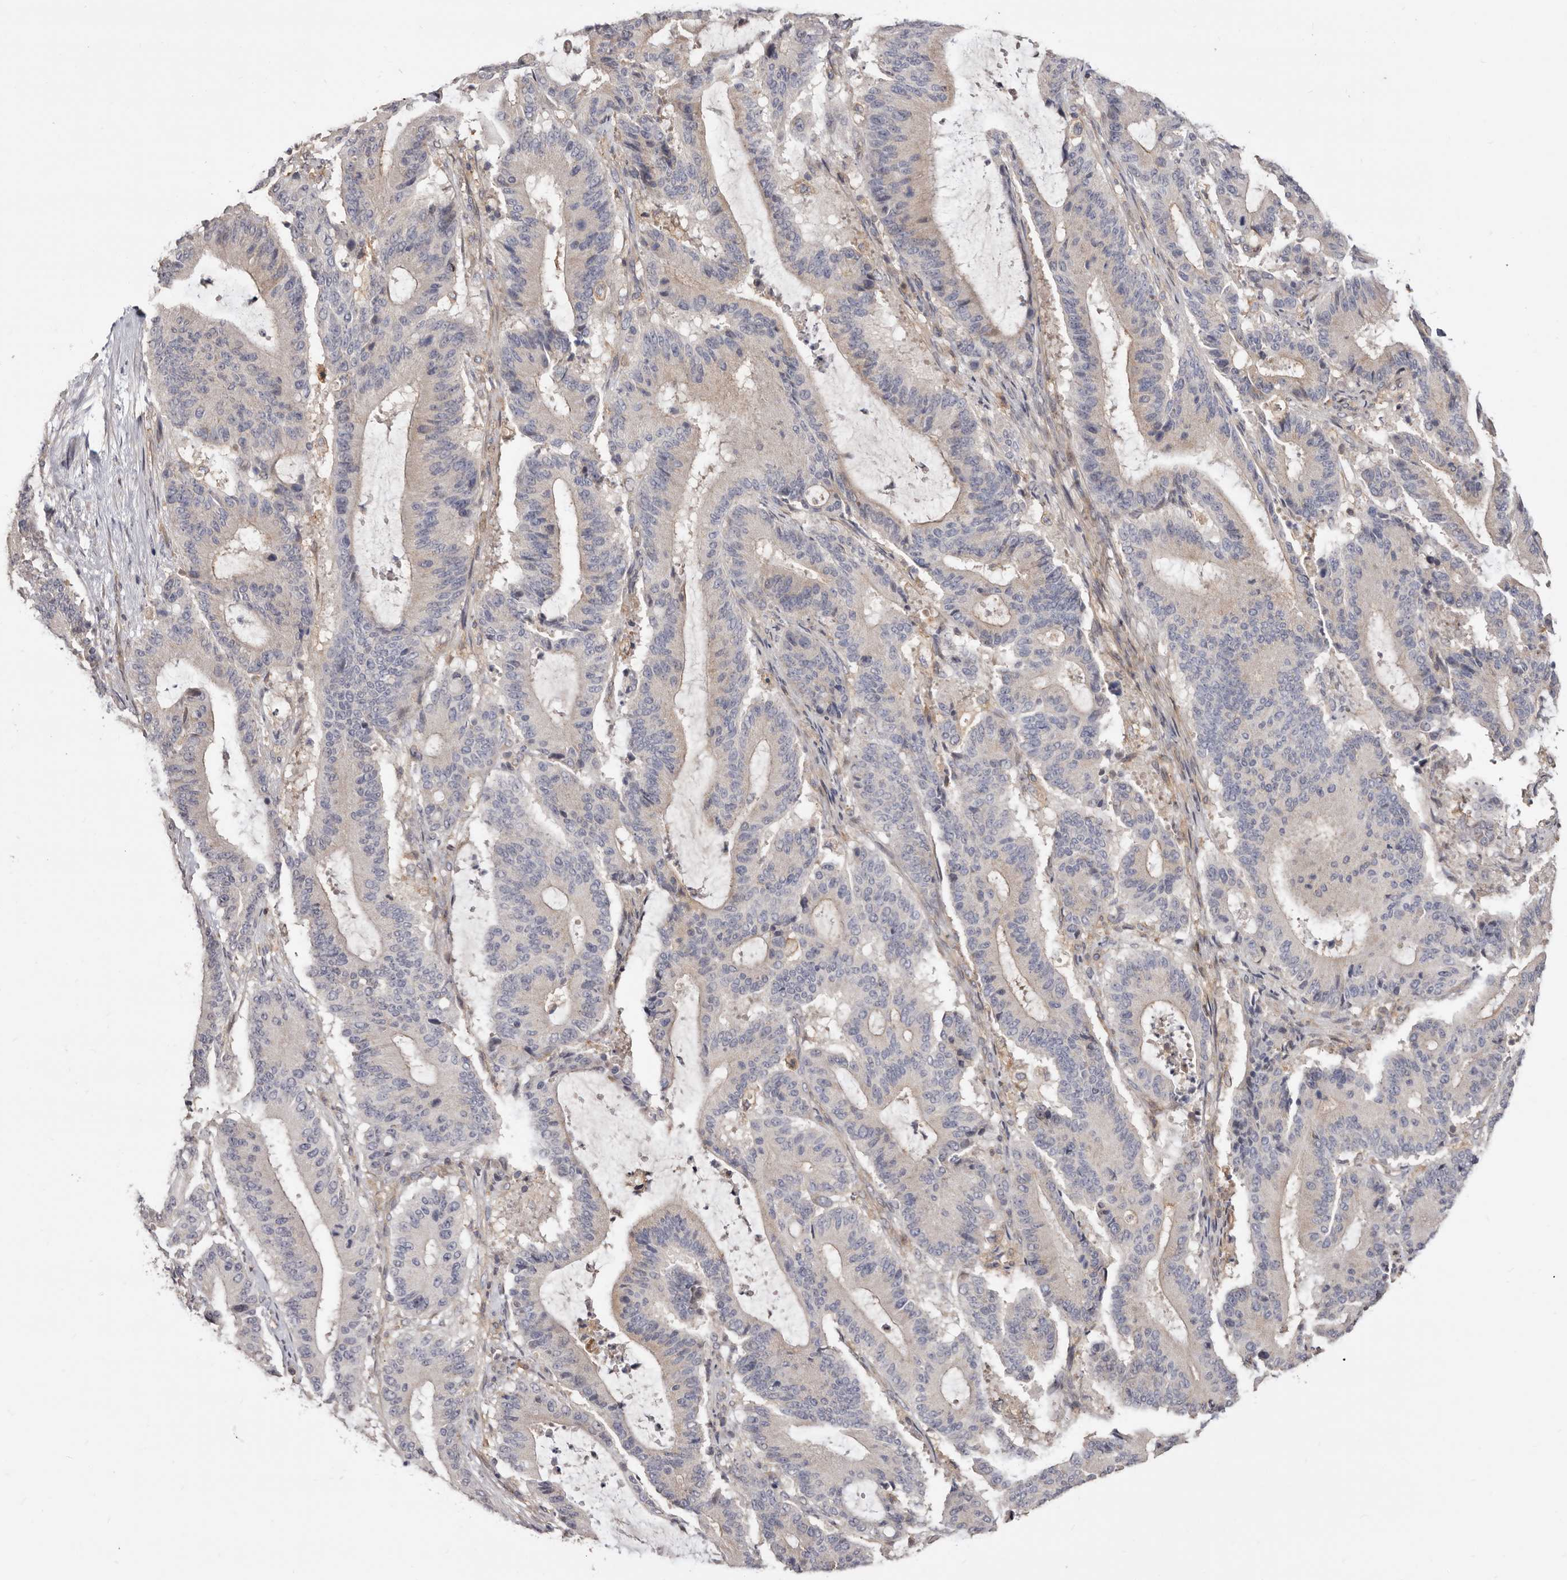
{"staining": {"intensity": "negative", "quantity": "none", "location": "none"}, "tissue": "liver cancer", "cell_type": "Tumor cells", "image_type": "cancer", "snomed": [{"axis": "morphology", "description": "Cholangiocarcinoma"}, {"axis": "topography", "description": "Liver"}], "caption": "This is an immunohistochemistry (IHC) image of liver cholangiocarcinoma. There is no expression in tumor cells.", "gene": "LRRC25", "patient": {"sex": "female", "age": 73}}